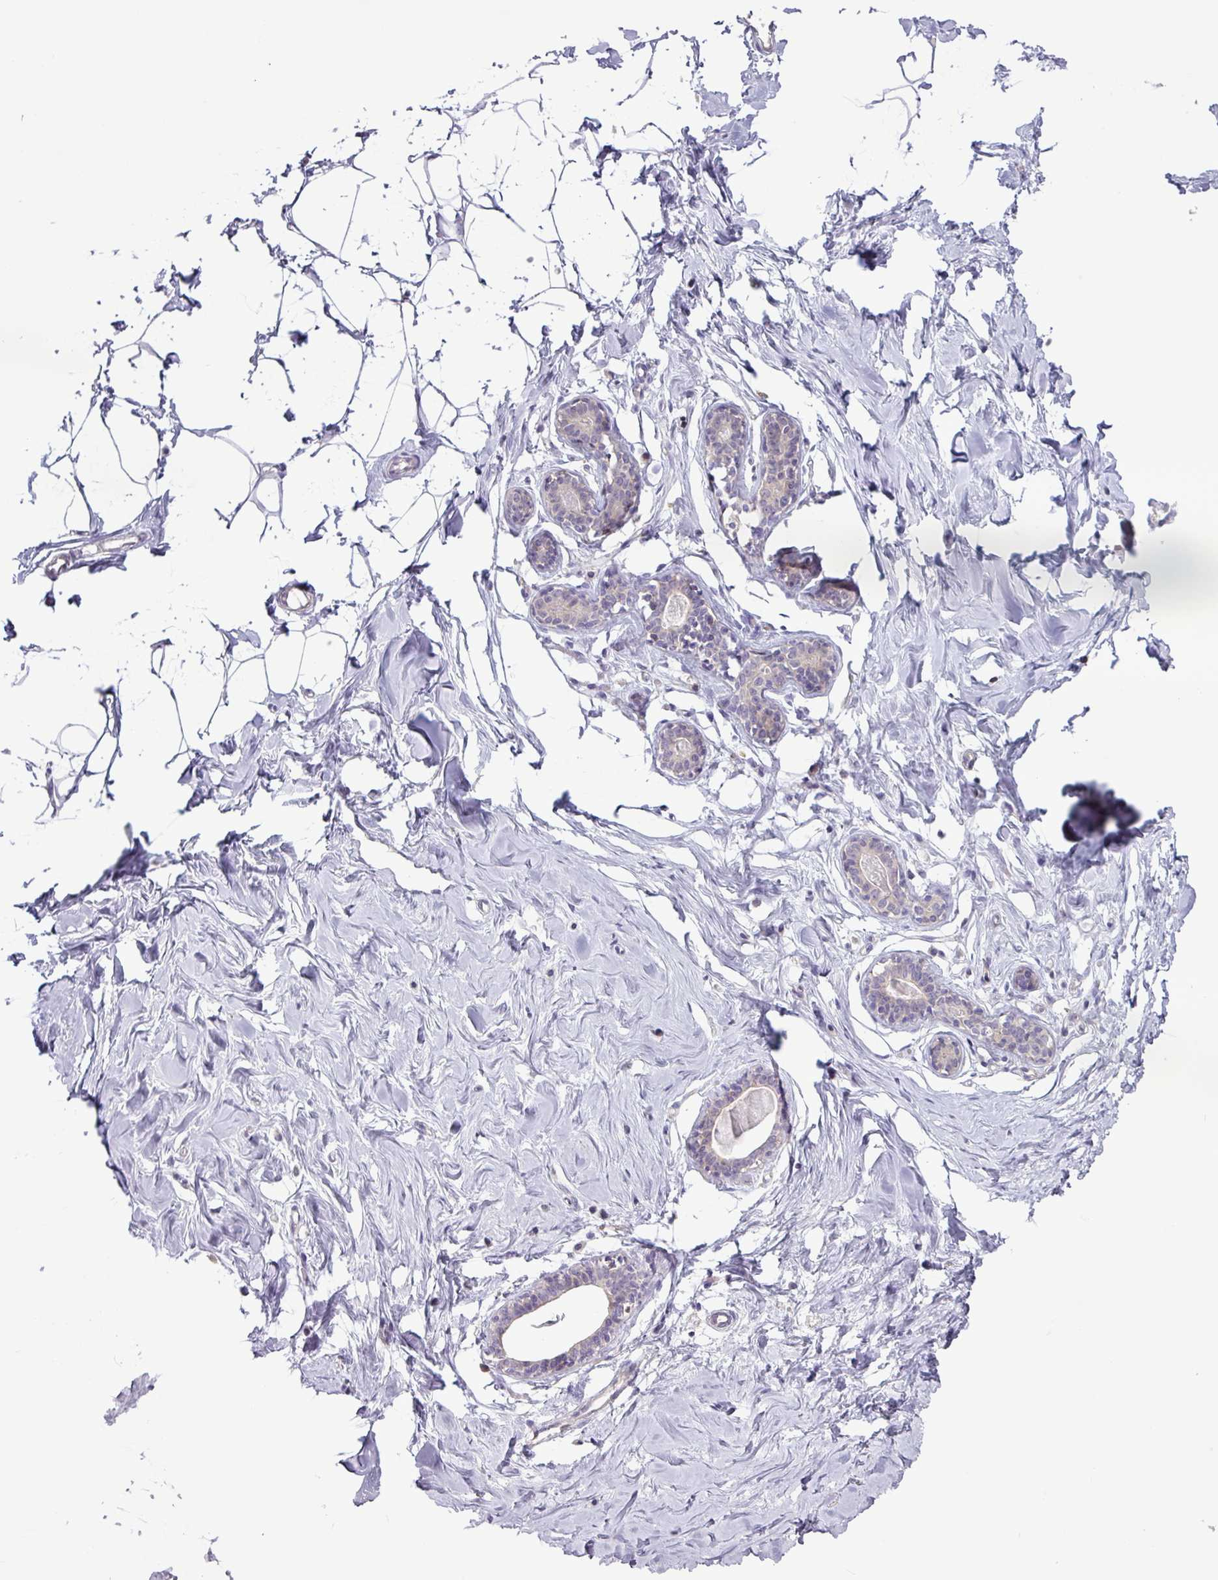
{"staining": {"intensity": "negative", "quantity": "none", "location": "none"}, "tissue": "breast", "cell_type": "Adipocytes", "image_type": "normal", "snomed": [{"axis": "morphology", "description": "Normal tissue, NOS"}, {"axis": "topography", "description": "Breast"}], "caption": "IHC photomicrograph of benign breast: breast stained with DAB (3,3'-diaminobenzidine) displays no significant protein expression in adipocytes. The staining was performed using DAB to visualize the protein expression in brown, while the nuclei were stained in blue with hematoxylin (Magnification: 20x).", "gene": "ACTR3B", "patient": {"sex": "female", "age": 23}}